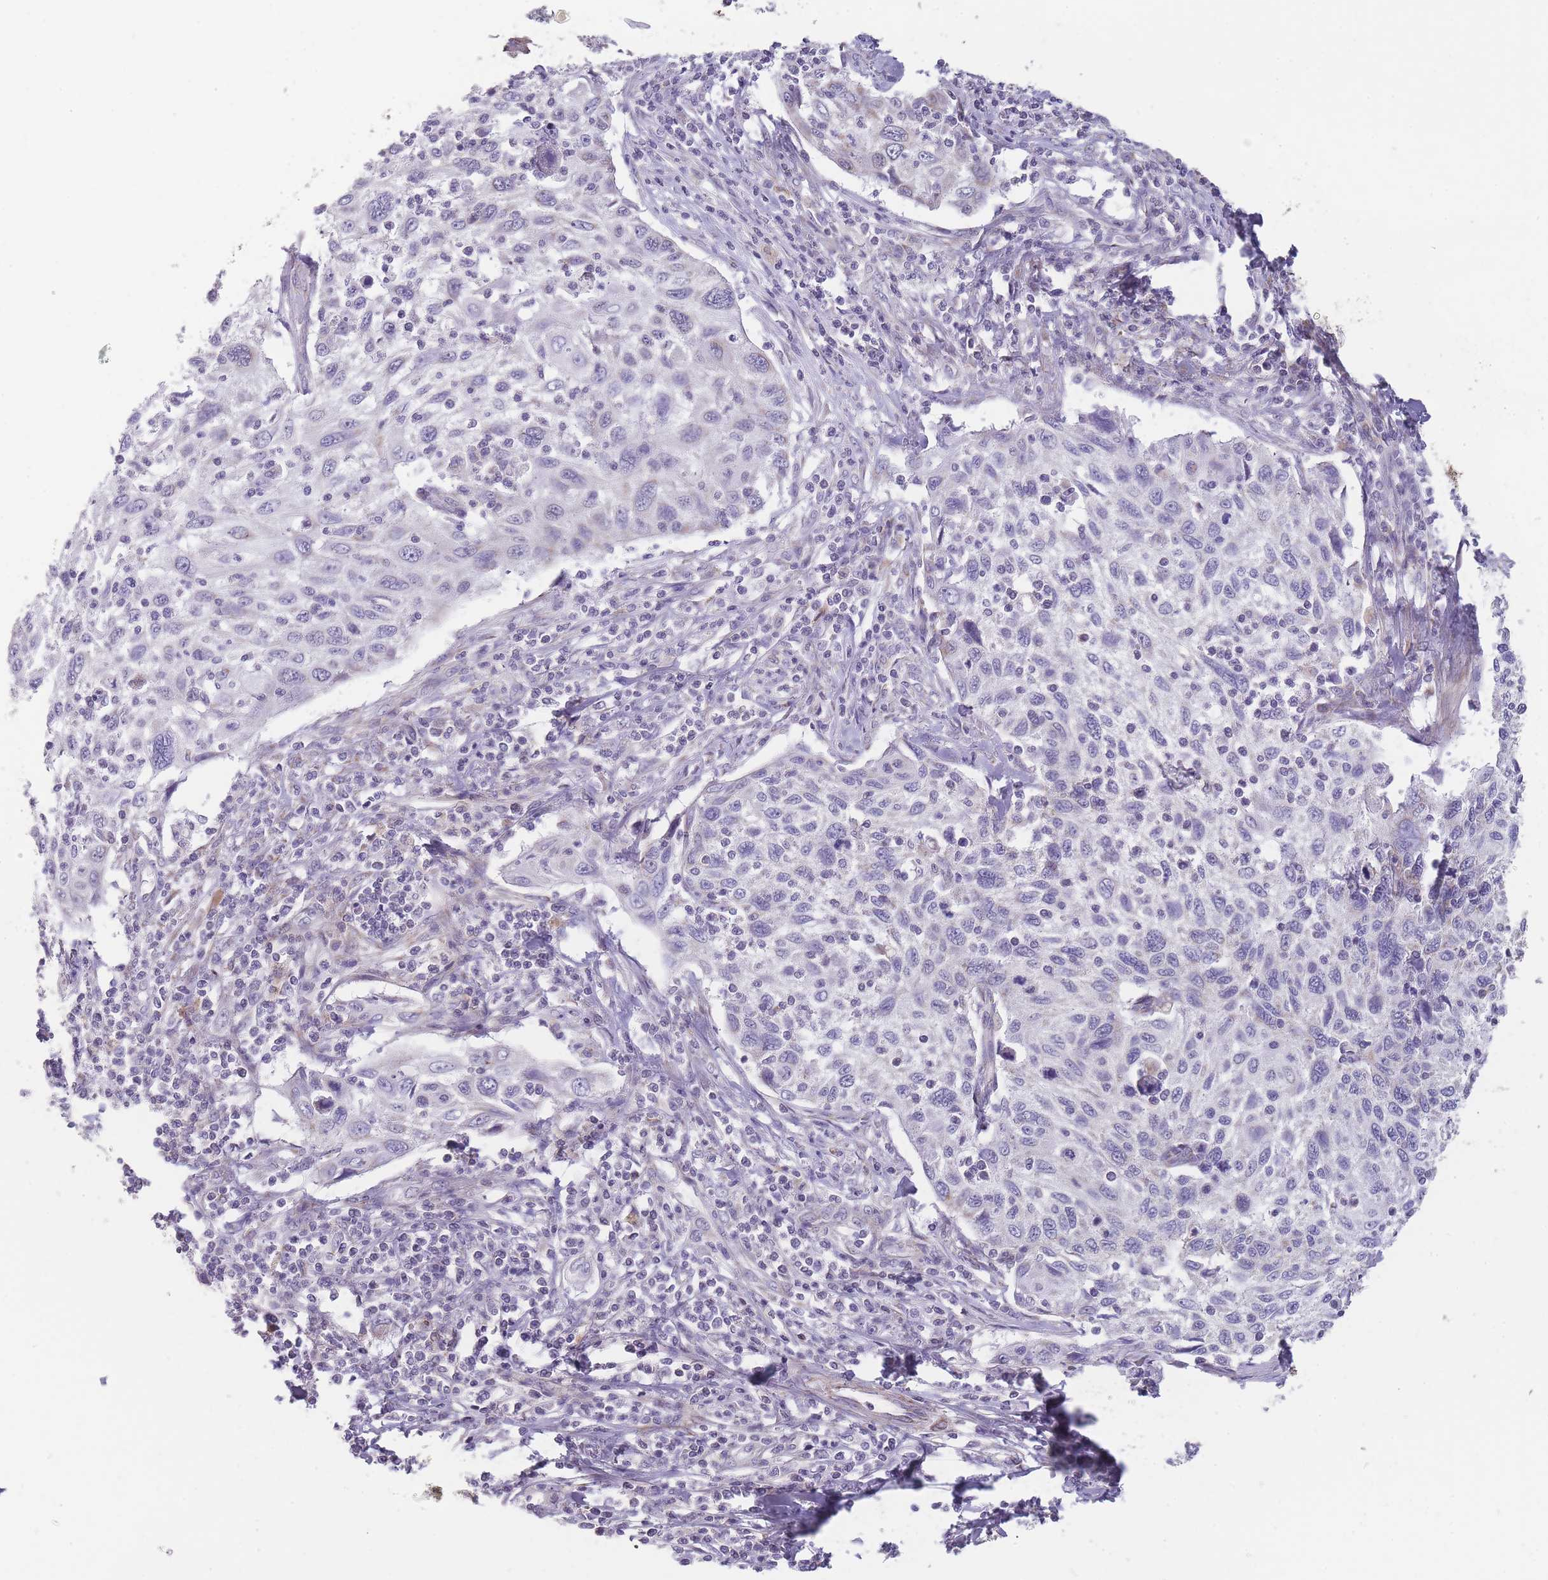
{"staining": {"intensity": "moderate", "quantity": "<25%", "location": "cytoplasmic/membranous"}, "tissue": "cervical cancer", "cell_type": "Tumor cells", "image_type": "cancer", "snomed": [{"axis": "morphology", "description": "Squamous cell carcinoma, NOS"}, {"axis": "topography", "description": "Cervix"}], "caption": "Immunohistochemistry histopathology image of cervical cancer stained for a protein (brown), which shows low levels of moderate cytoplasmic/membranous staining in approximately <25% of tumor cells.", "gene": "ZBTB24", "patient": {"sex": "female", "age": 70}}